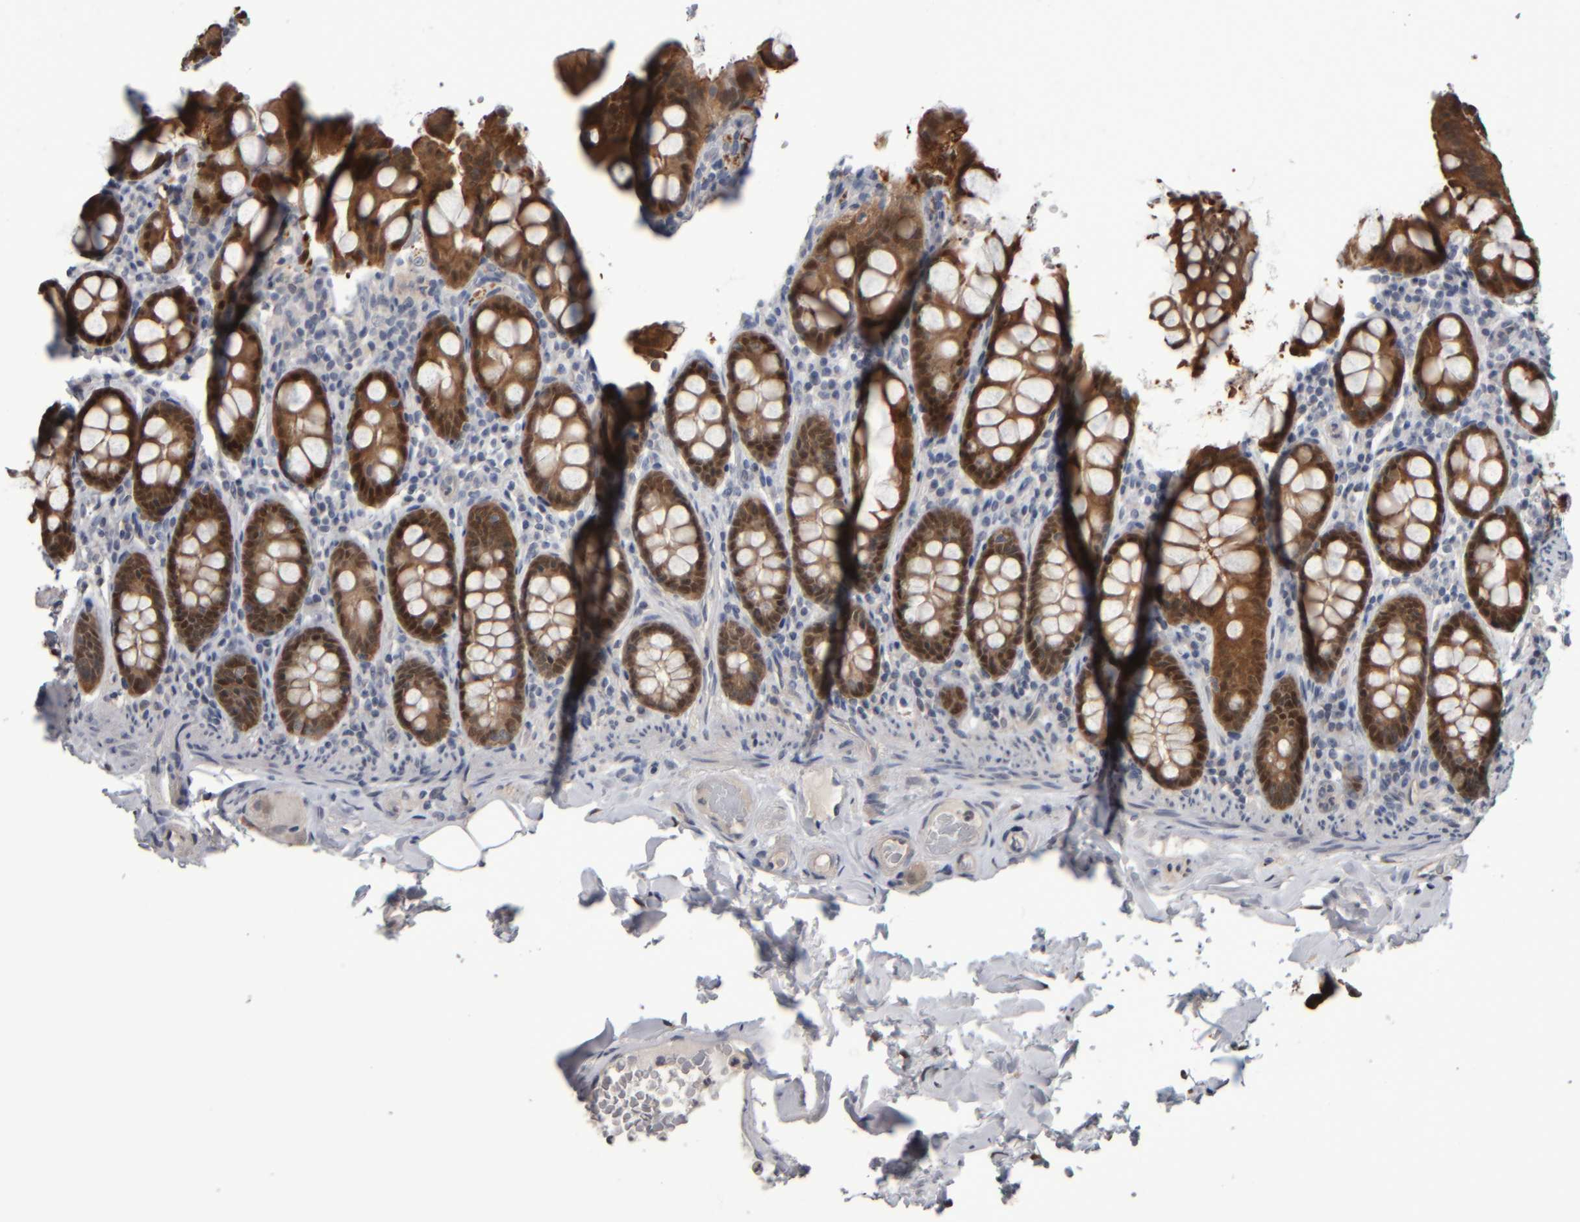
{"staining": {"intensity": "negative", "quantity": "none", "location": "none"}, "tissue": "colon", "cell_type": "Endothelial cells", "image_type": "normal", "snomed": [{"axis": "morphology", "description": "Normal tissue, NOS"}, {"axis": "topography", "description": "Colon"}, {"axis": "topography", "description": "Peripheral nerve tissue"}], "caption": "Immunohistochemistry (IHC) image of normal colon: colon stained with DAB (3,3'-diaminobenzidine) exhibits no significant protein expression in endothelial cells.", "gene": "COL14A1", "patient": {"sex": "female", "age": 61}}